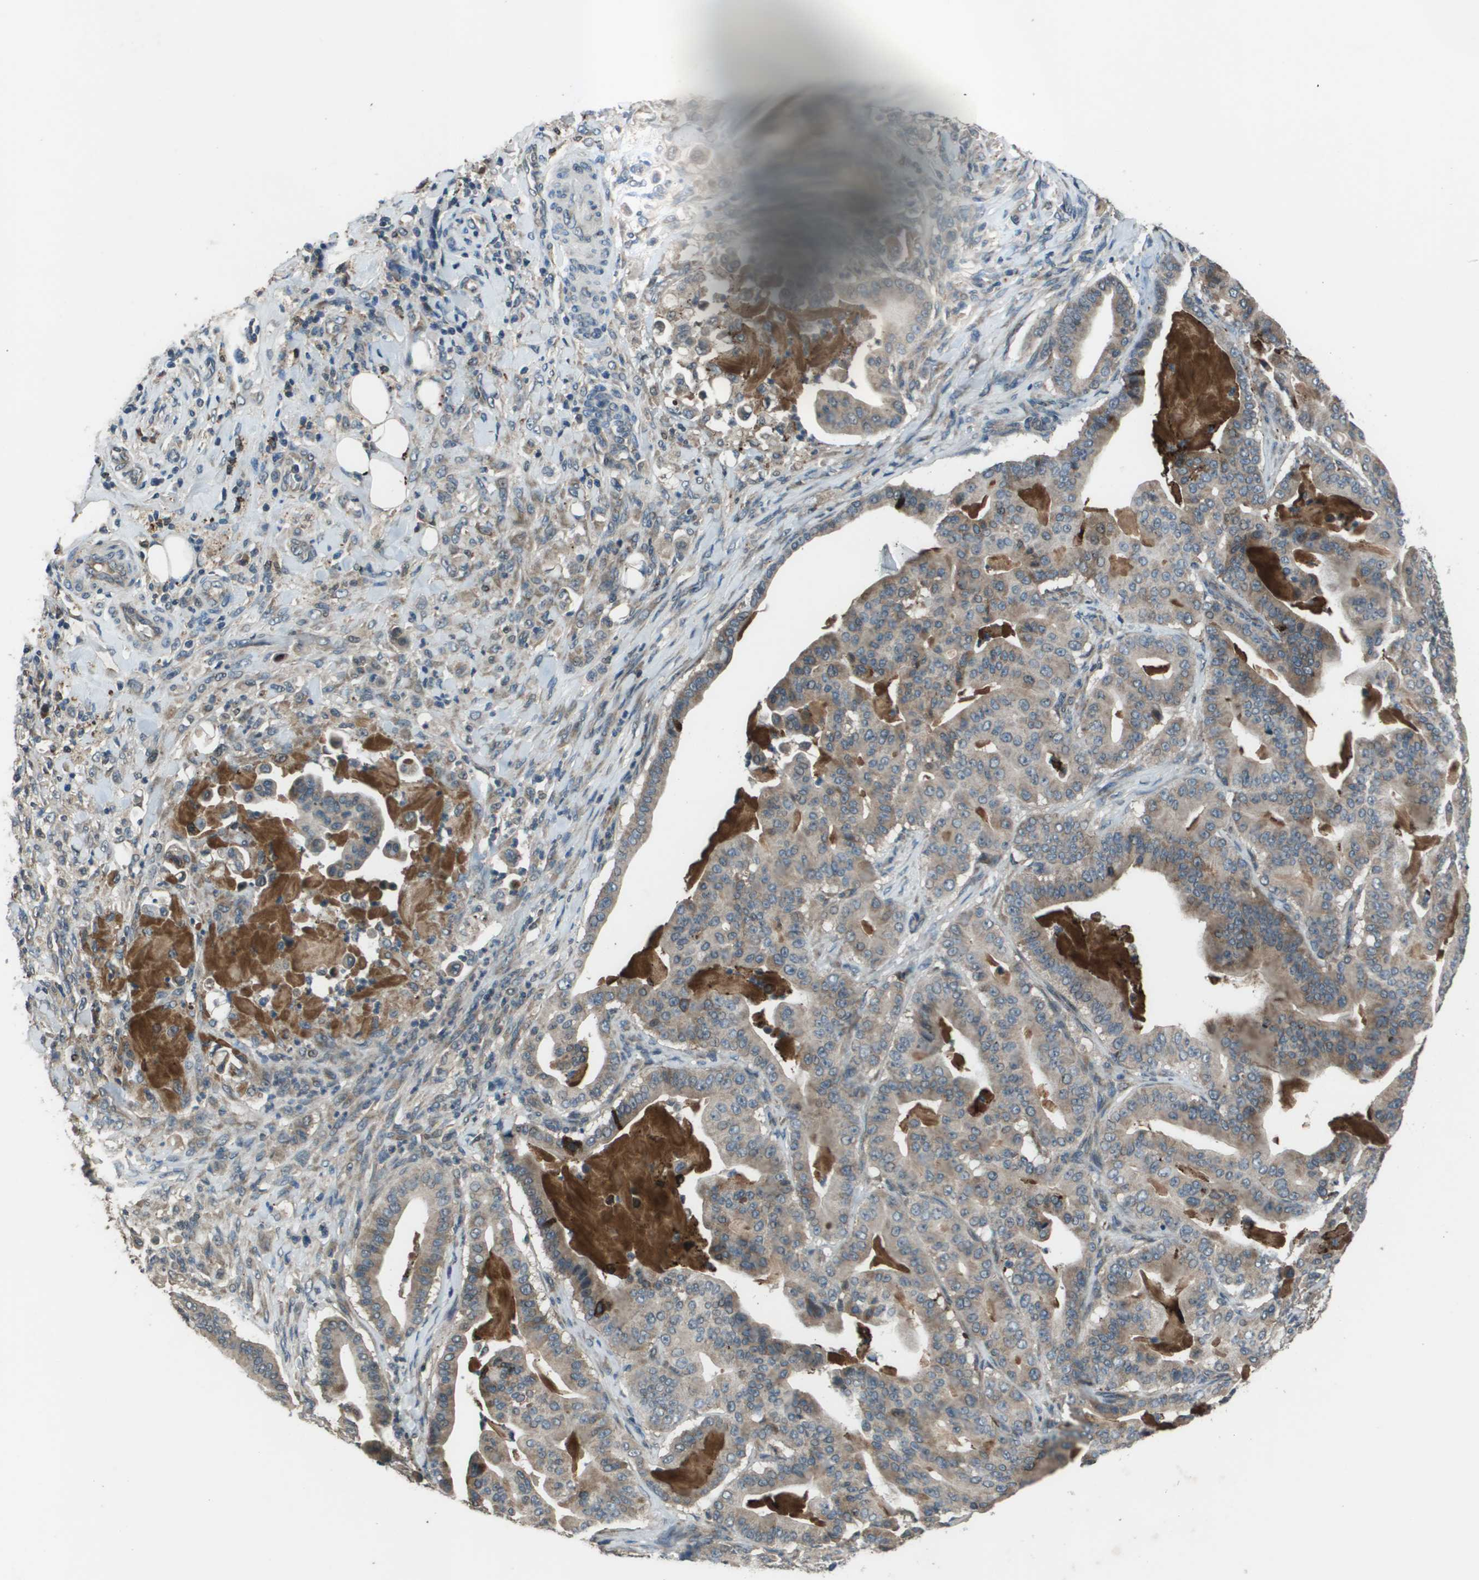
{"staining": {"intensity": "weak", "quantity": "25%-75%", "location": "cytoplasmic/membranous"}, "tissue": "pancreatic cancer", "cell_type": "Tumor cells", "image_type": "cancer", "snomed": [{"axis": "morphology", "description": "Adenocarcinoma, NOS"}, {"axis": "topography", "description": "Pancreas"}], "caption": "Immunohistochemistry image of human pancreatic cancer stained for a protein (brown), which exhibits low levels of weak cytoplasmic/membranous staining in approximately 25%-75% of tumor cells.", "gene": "GOSR2", "patient": {"sex": "male", "age": 63}}